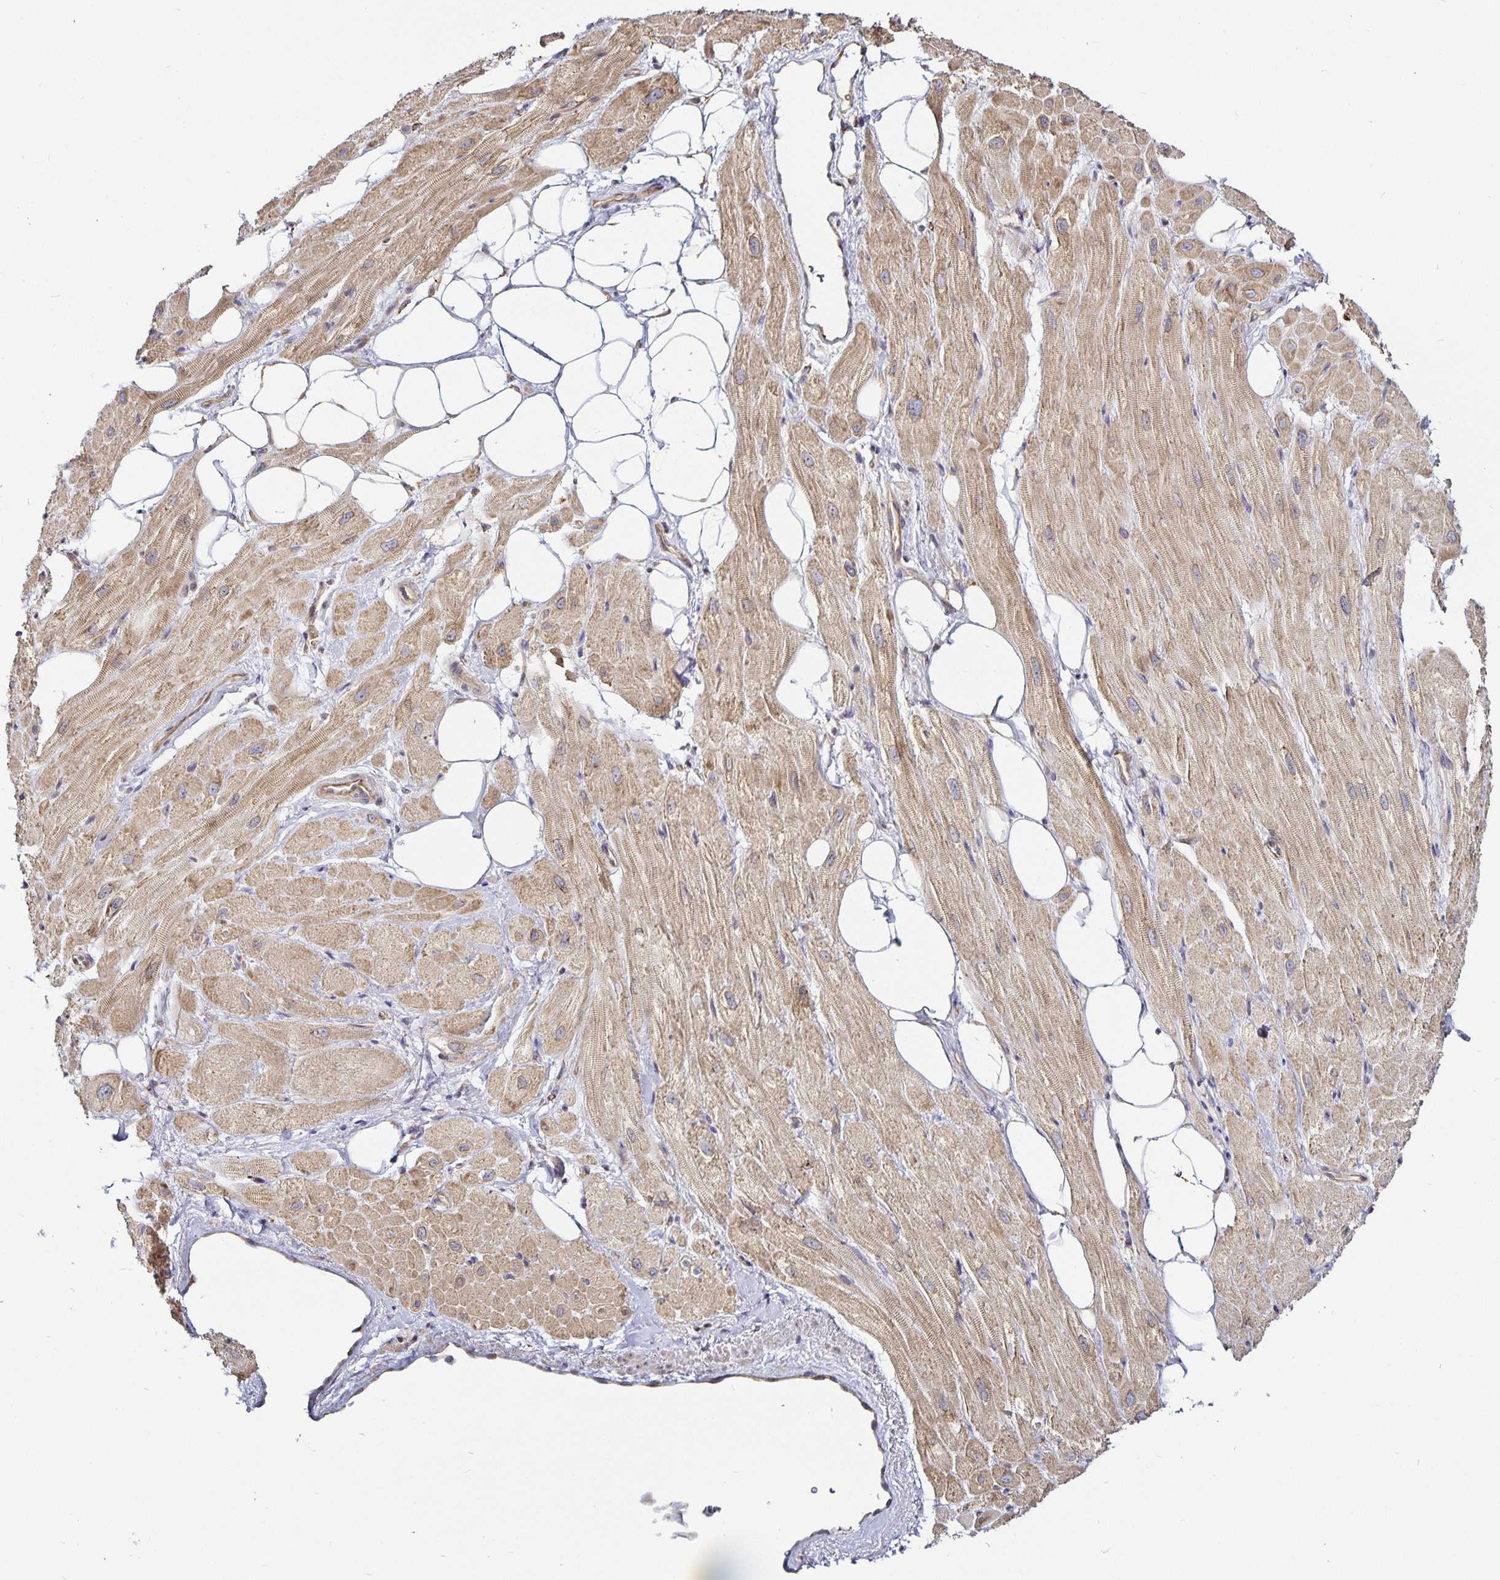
{"staining": {"intensity": "moderate", "quantity": ">75%", "location": "cytoplasmic/membranous"}, "tissue": "heart muscle", "cell_type": "Cardiomyocytes", "image_type": "normal", "snomed": [{"axis": "morphology", "description": "Normal tissue, NOS"}, {"axis": "topography", "description": "Heart"}], "caption": "IHC of normal heart muscle demonstrates medium levels of moderate cytoplasmic/membranous staining in approximately >75% of cardiomyocytes.", "gene": "CYP27A1", "patient": {"sex": "male", "age": 62}}